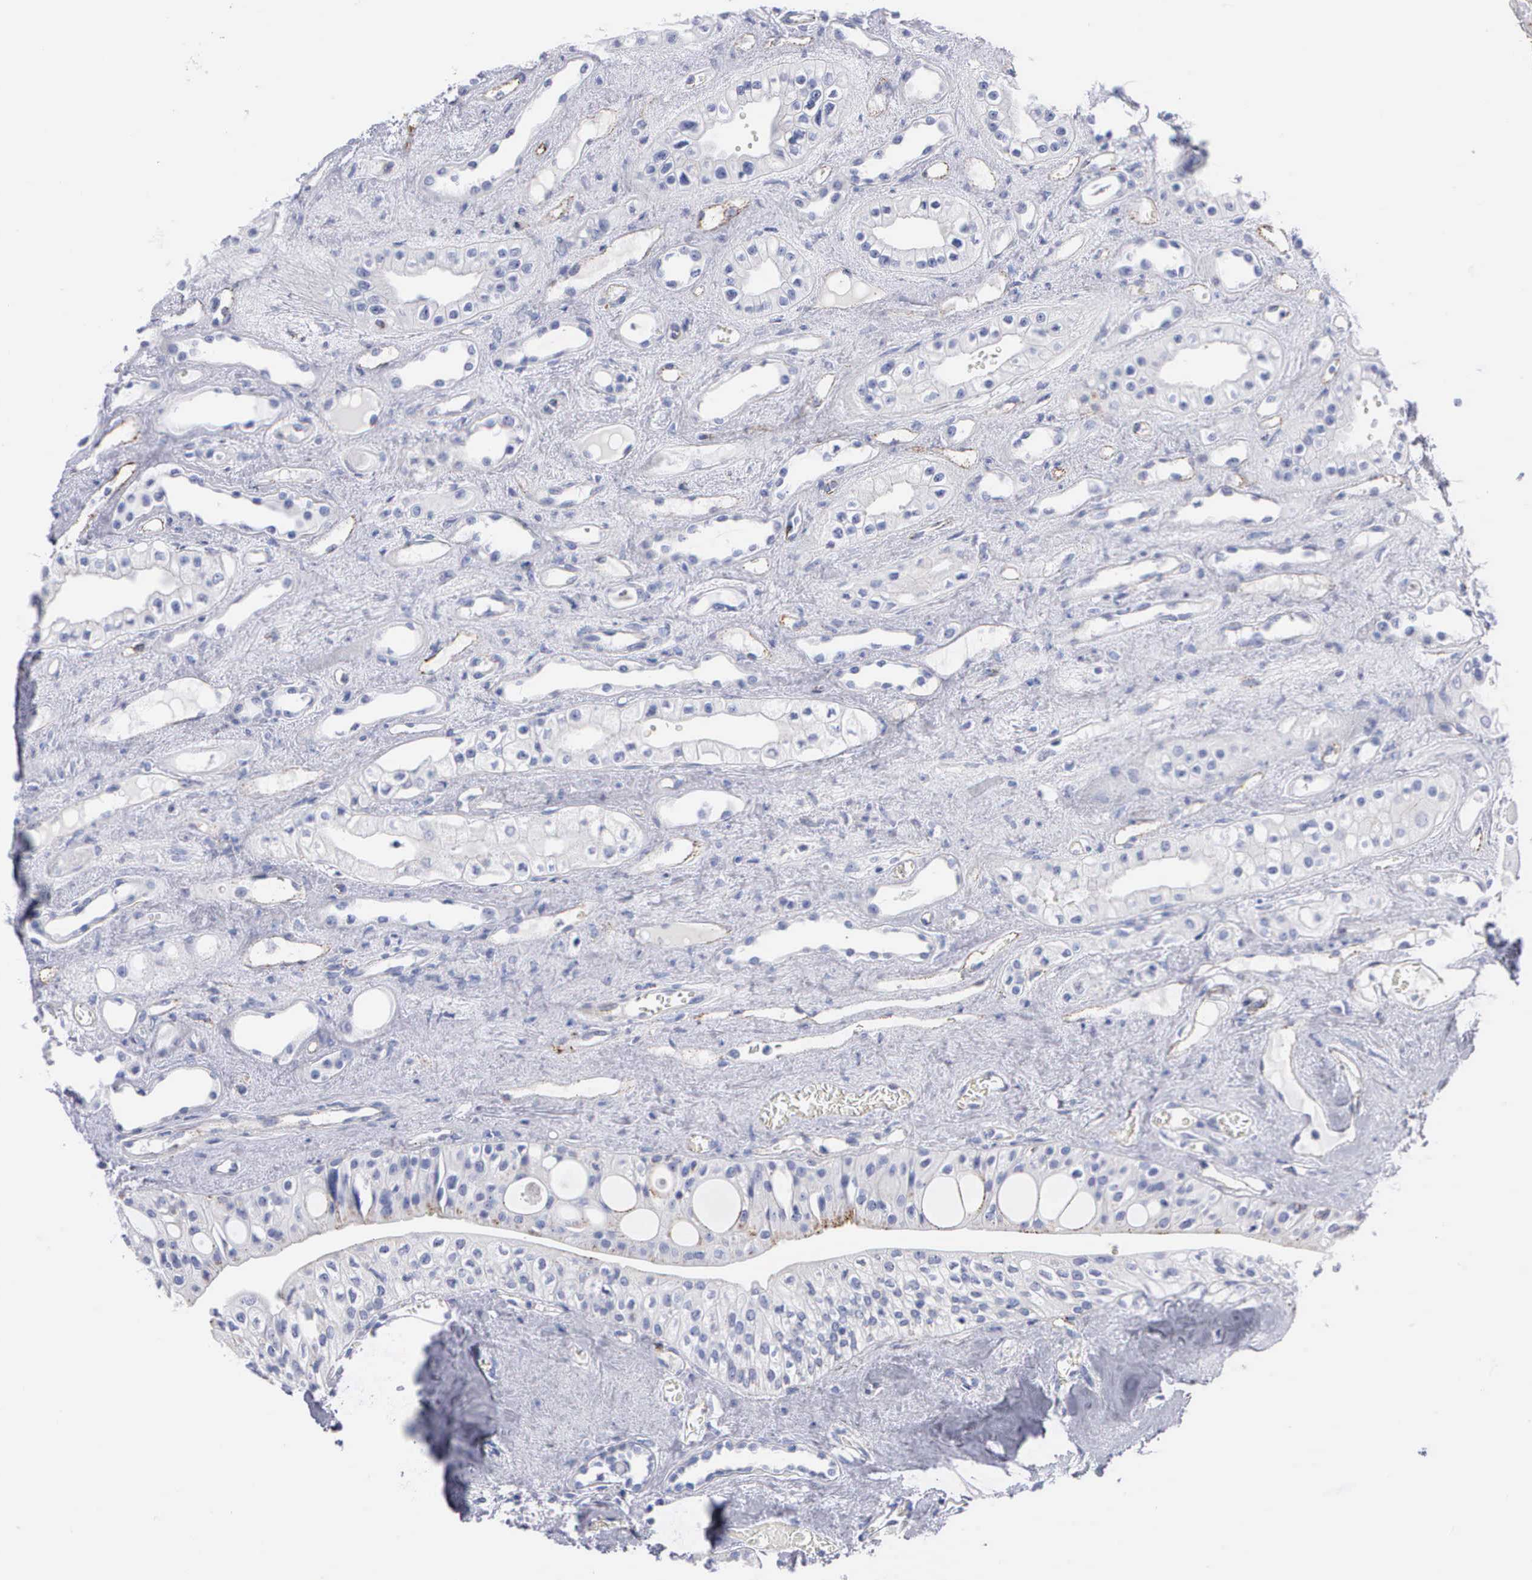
{"staining": {"intensity": "negative", "quantity": "none", "location": "none"}, "tissue": "urinary bladder", "cell_type": "Urothelial cells", "image_type": "normal", "snomed": [{"axis": "morphology", "description": "Normal tissue, NOS"}, {"axis": "topography", "description": "Kidney"}, {"axis": "topography", "description": "Urinary bladder"}], "caption": "This micrograph is of benign urinary bladder stained with IHC to label a protein in brown with the nuclei are counter-stained blue. There is no staining in urothelial cells. (DAB immunohistochemistry (IHC) visualized using brightfield microscopy, high magnification).", "gene": "CTSL", "patient": {"sex": "male", "age": 67}}